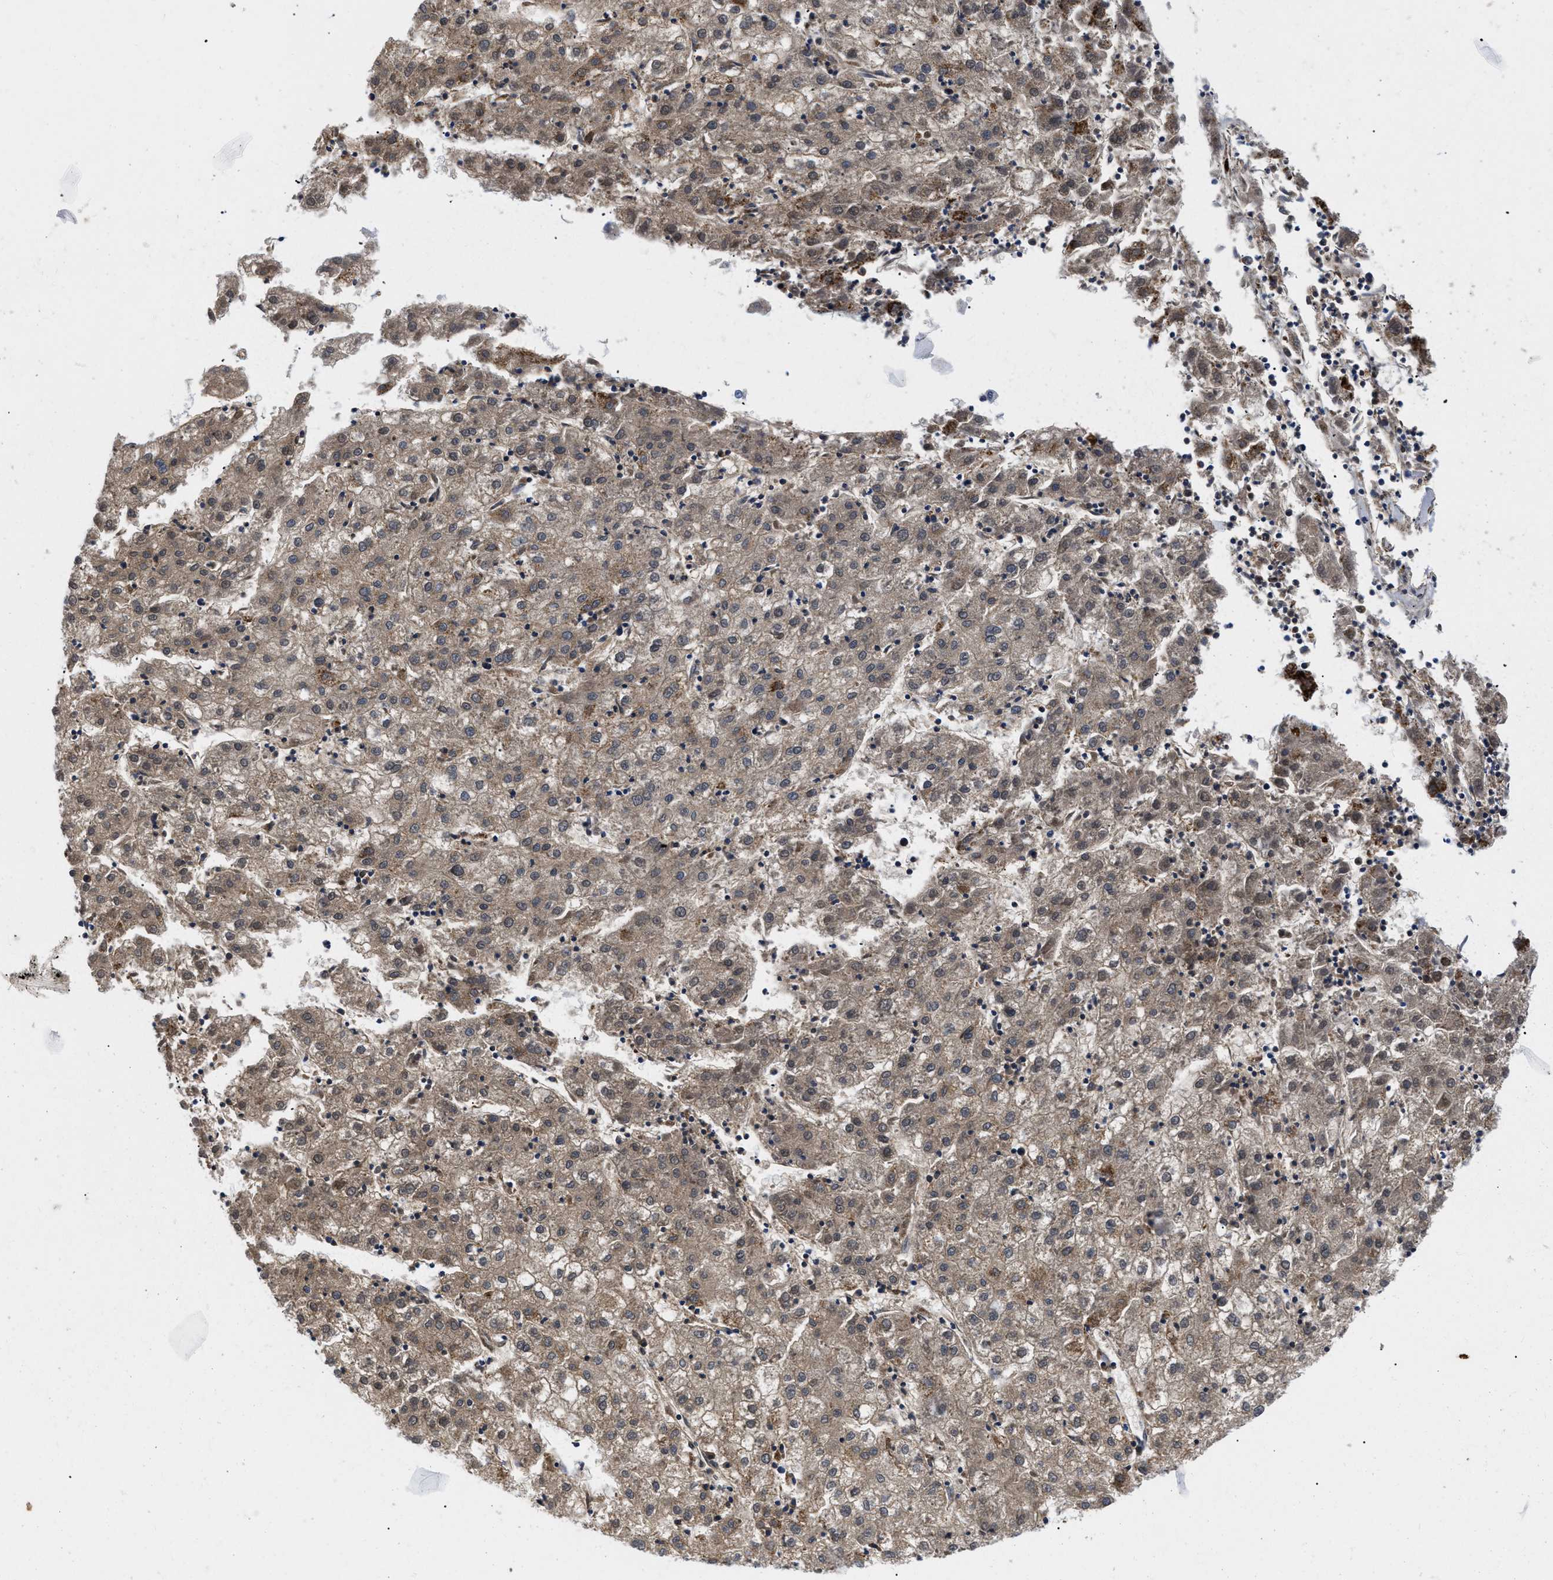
{"staining": {"intensity": "weak", "quantity": ">75%", "location": "cytoplasmic/membranous"}, "tissue": "liver cancer", "cell_type": "Tumor cells", "image_type": "cancer", "snomed": [{"axis": "morphology", "description": "Carcinoma, Hepatocellular, NOS"}, {"axis": "topography", "description": "Liver"}], "caption": "Protein expression analysis of human liver cancer reveals weak cytoplasmic/membranous expression in approximately >75% of tumor cells.", "gene": "GPR149", "patient": {"sex": "male", "age": 72}}